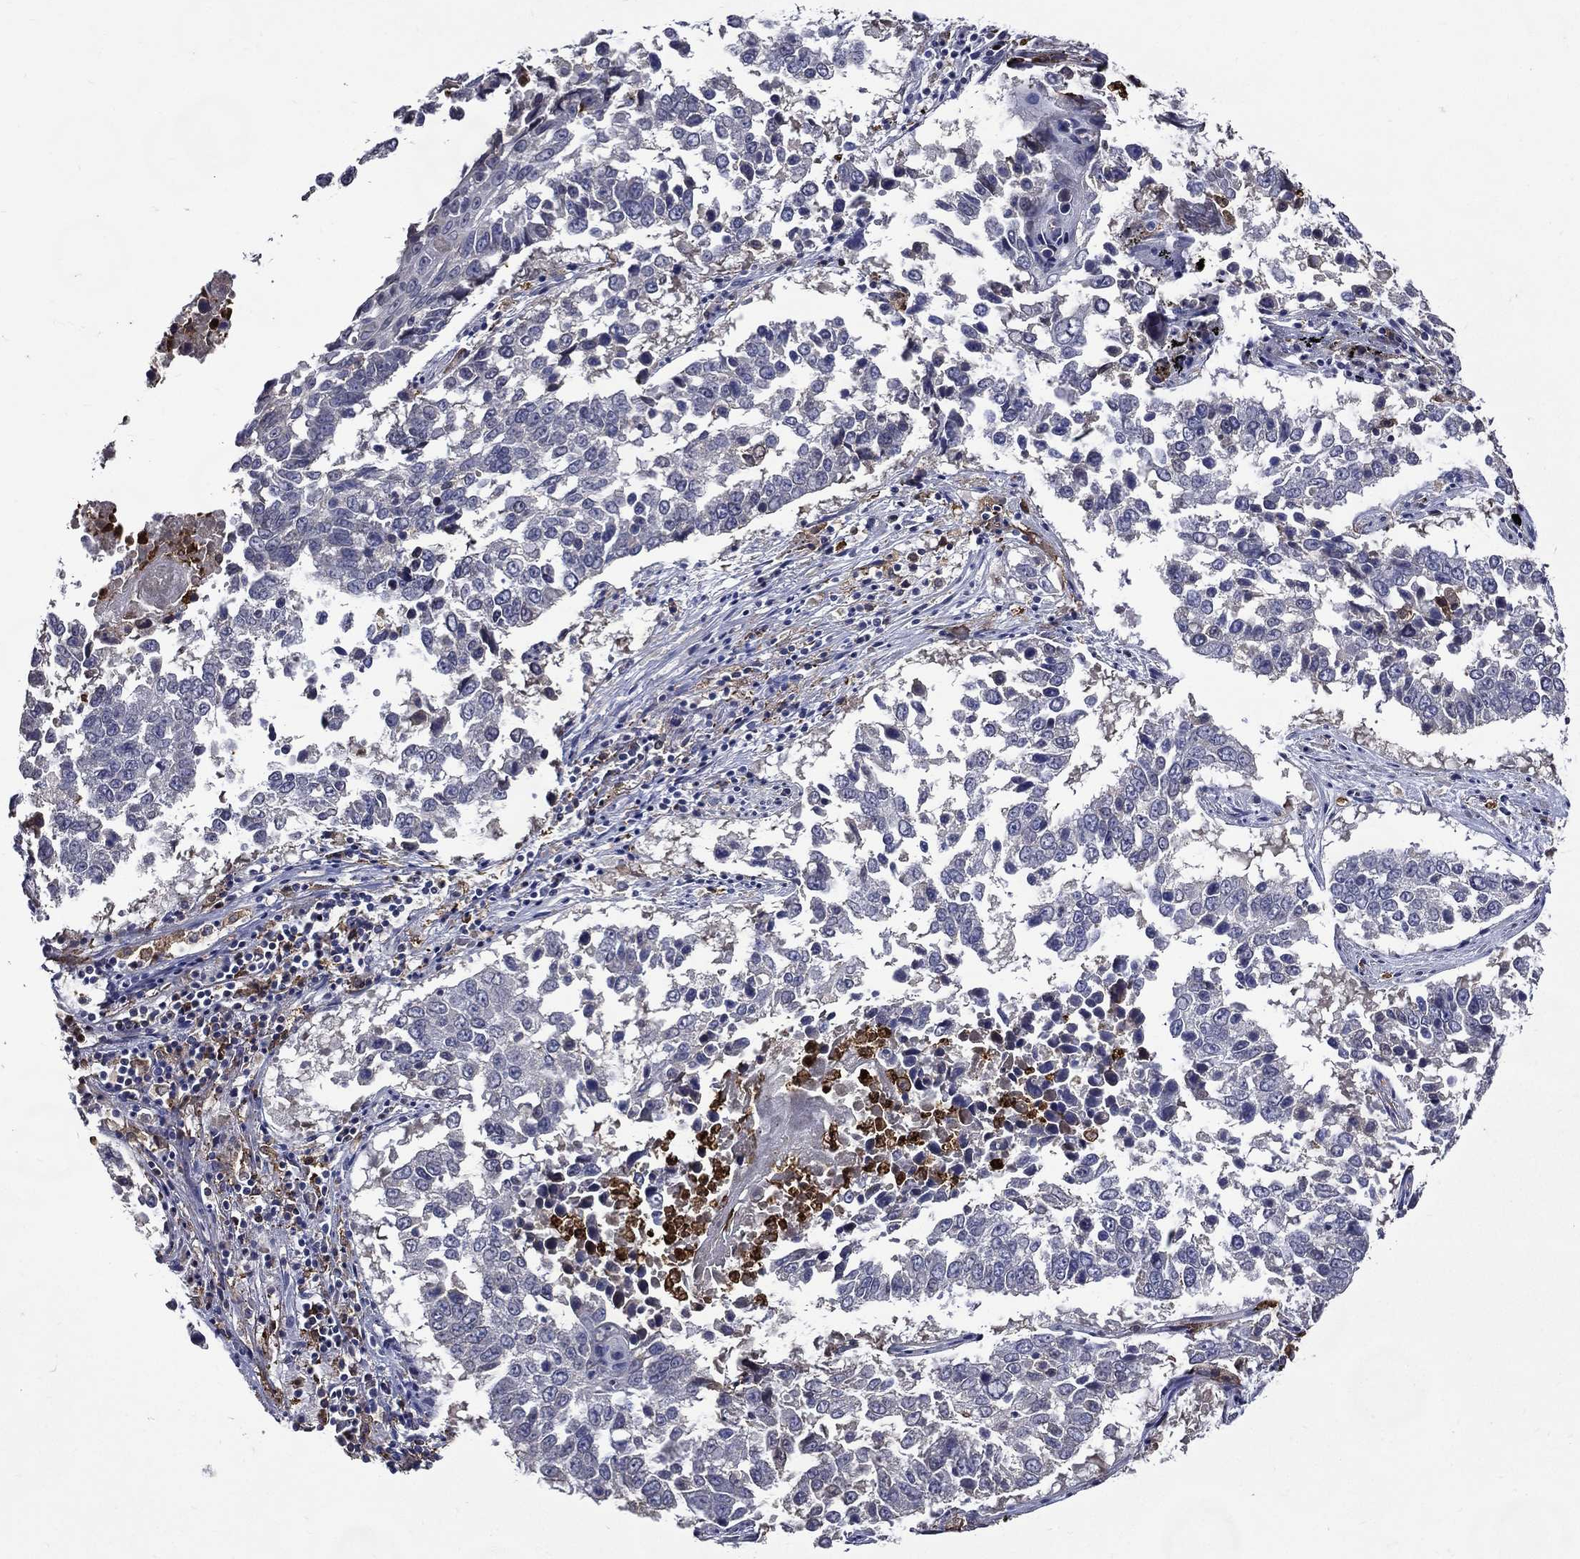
{"staining": {"intensity": "negative", "quantity": "none", "location": "none"}, "tissue": "lung cancer", "cell_type": "Tumor cells", "image_type": "cancer", "snomed": [{"axis": "morphology", "description": "Squamous cell carcinoma, NOS"}, {"axis": "topography", "description": "Lung"}], "caption": "Tumor cells are negative for brown protein staining in lung cancer.", "gene": "GPR171", "patient": {"sex": "male", "age": 82}}